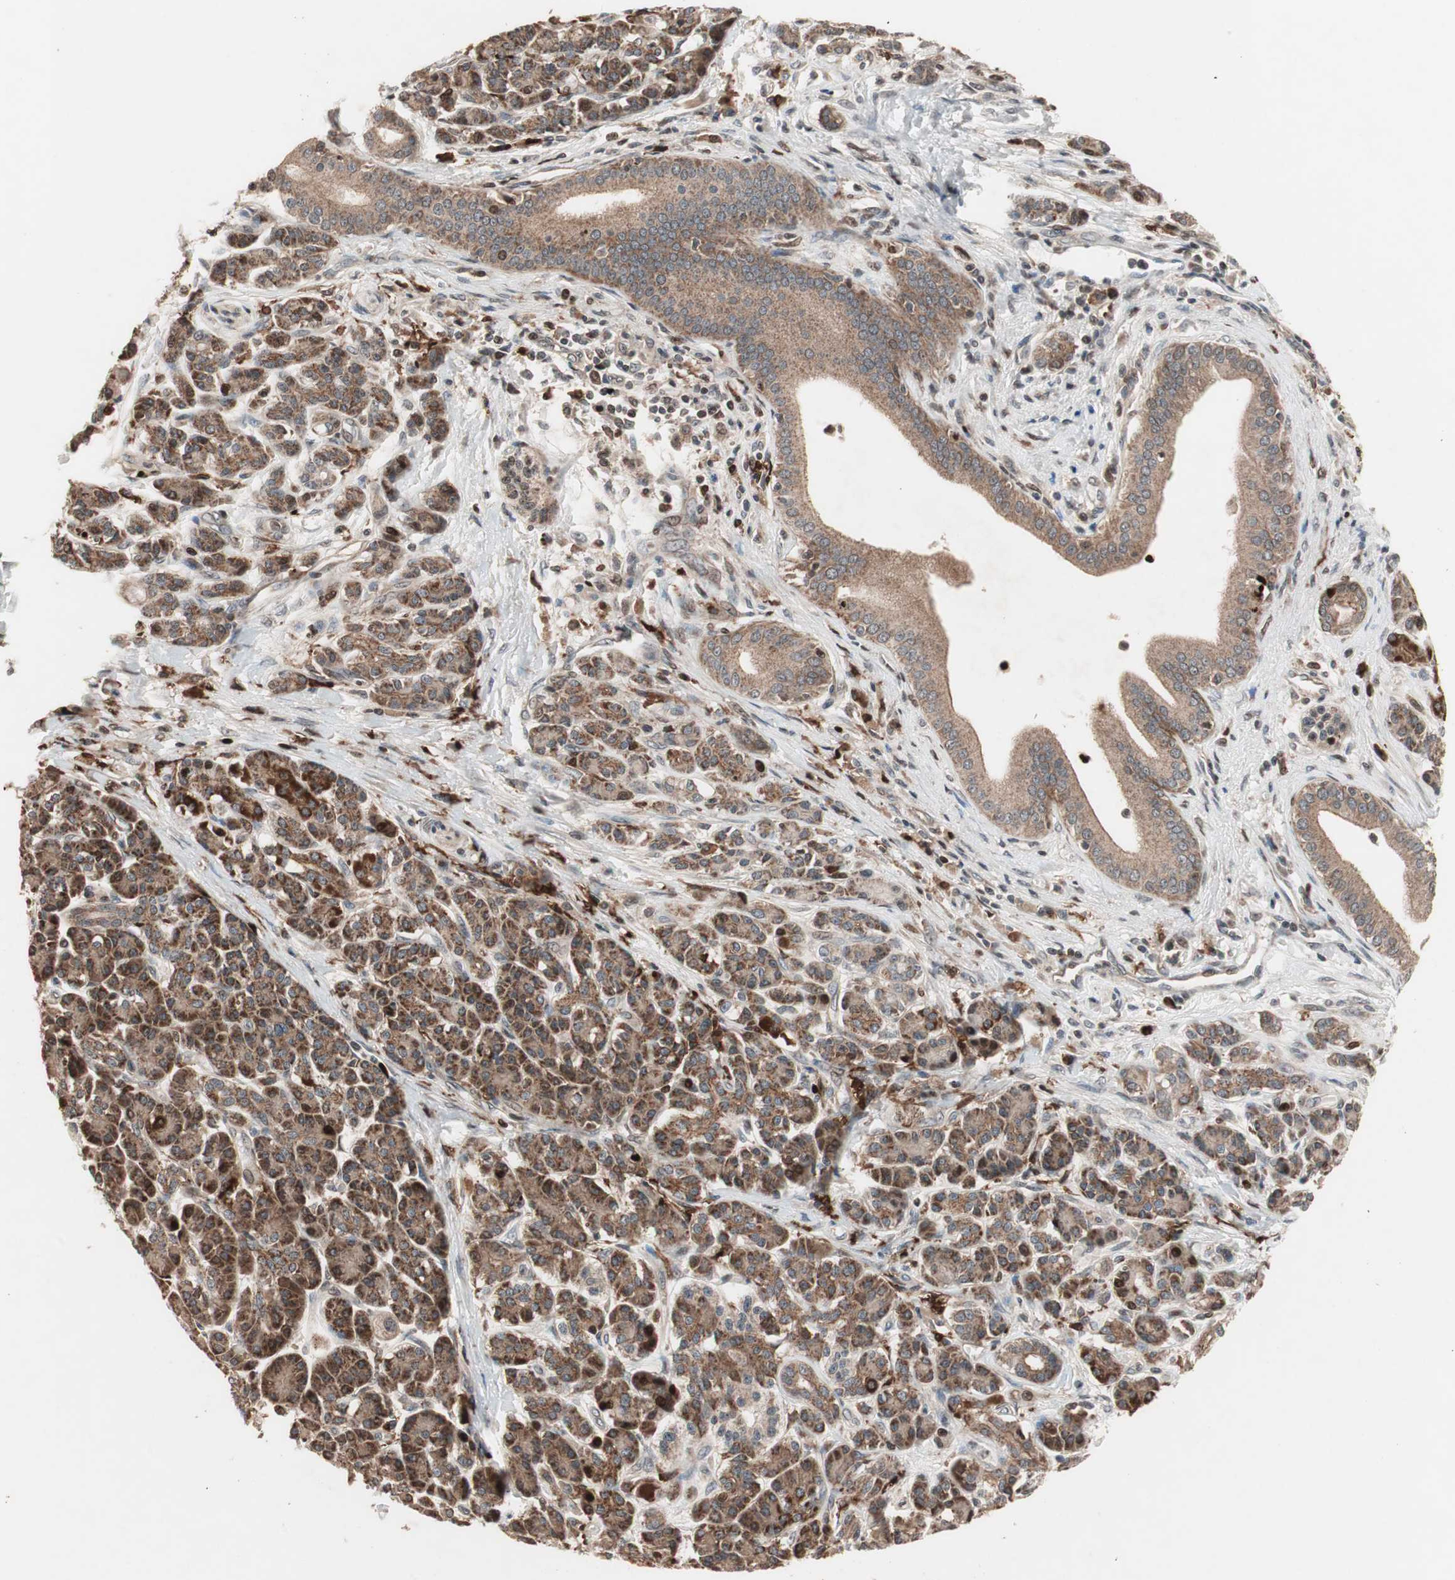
{"staining": {"intensity": "strong", "quantity": ">75%", "location": "cytoplasmic/membranous"}, "tissue": "pancreatic cancer", "cell_type": "Tumor cells", "image_type": "cancer", "snomed": [{"axis": "morphology", "description": "Adenocarcinoma, NOS"}, {"axis": "topography", "description": "Pancreas"}], "caption": "A brown stain labels strong cytoplasmic/membranous staining of a protein in pancreatic cancer (adenocarcinoma) tumor cells.", "gene": "NF2", "patient": {"sex": "male", "age": 59}}